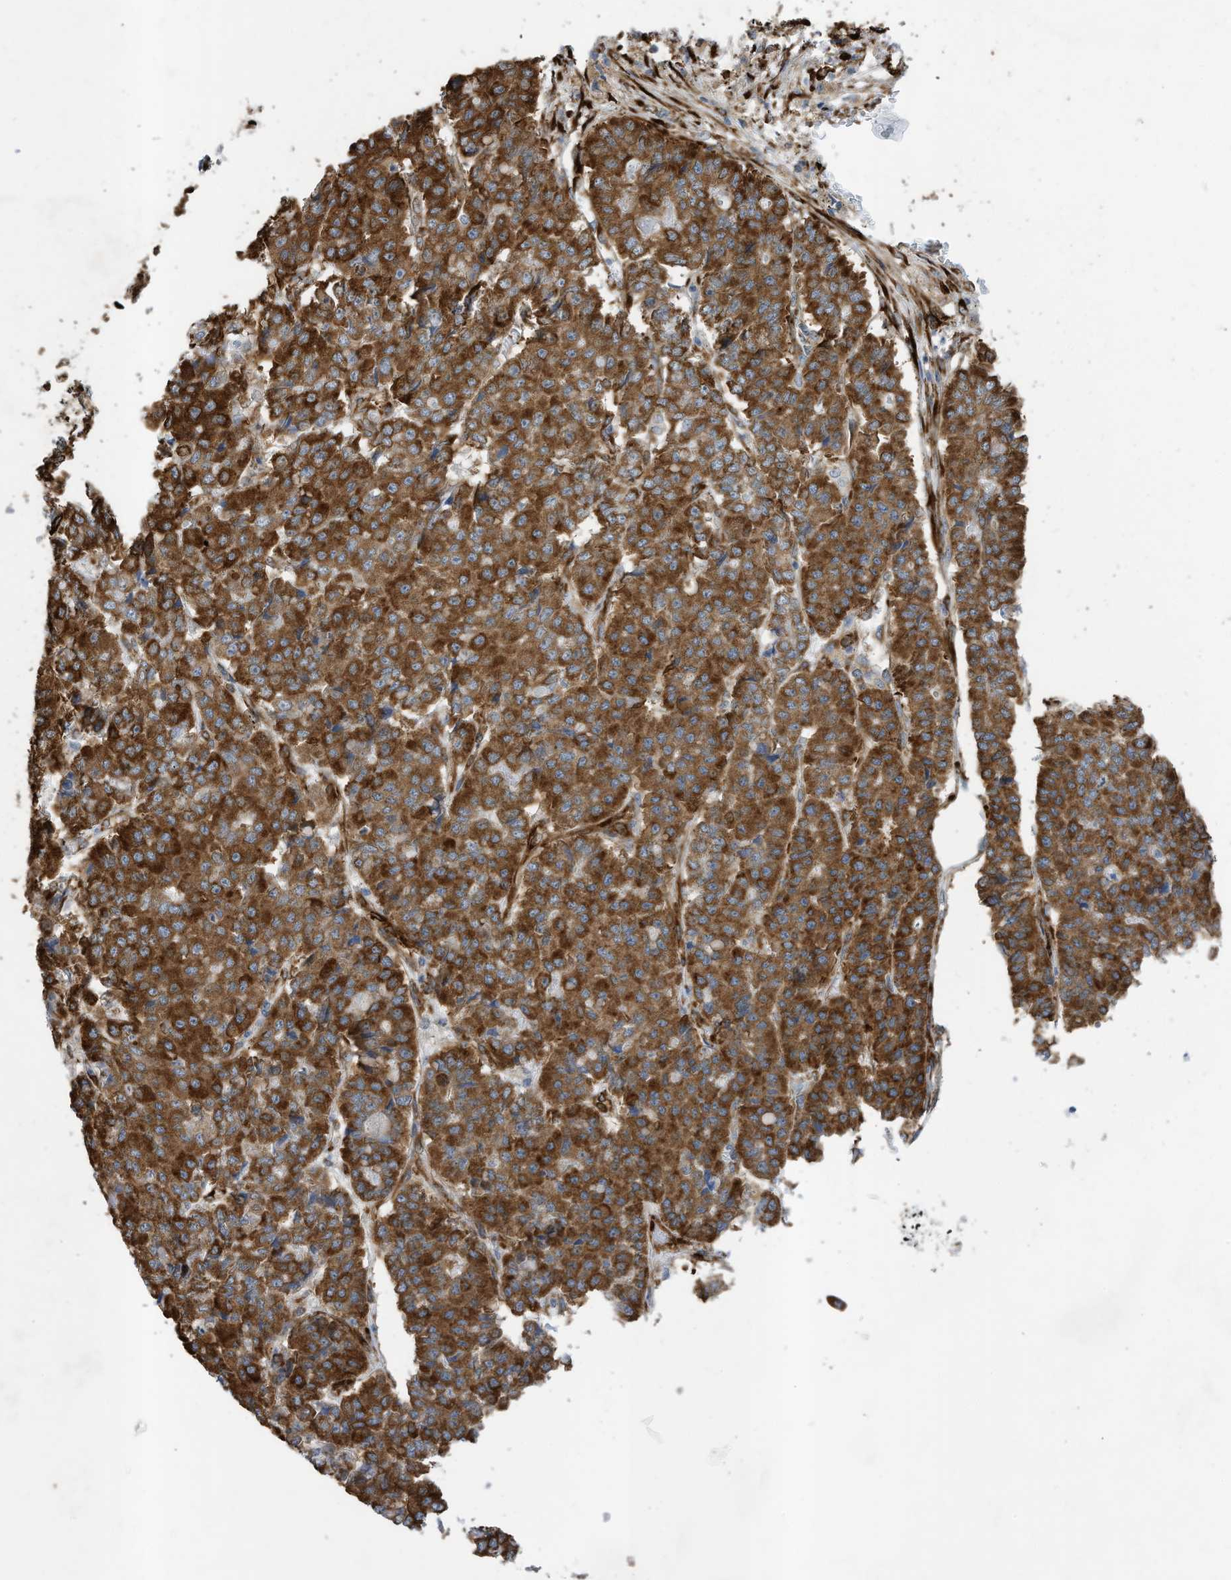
{"staining": {"intensity": "strong", "quantity": ">75%", "location": "cytoplasmic/membranous"}, "tissue": "pancreatic cancer", "cell_type": "Tumor cells", "image_type": "cancer", "snomed": [{"axis": "morphology", "description": "Adenocarcinoma, NOS"}, {"axis": "topography", "description": "Pancreas"}], "caption": "Brown immunohistochemical staining in adenocarcinoma (pancreatic) shows strong cytoplasmic/membranous positivity in about >75% of tumor cells. (DAB (3,3'-diaminobenzidine) IHC, brown staining for protein, blue staining for nuclei).", "gene": "ZBTB45", "patient": {"sex": "male", "age": 50}}